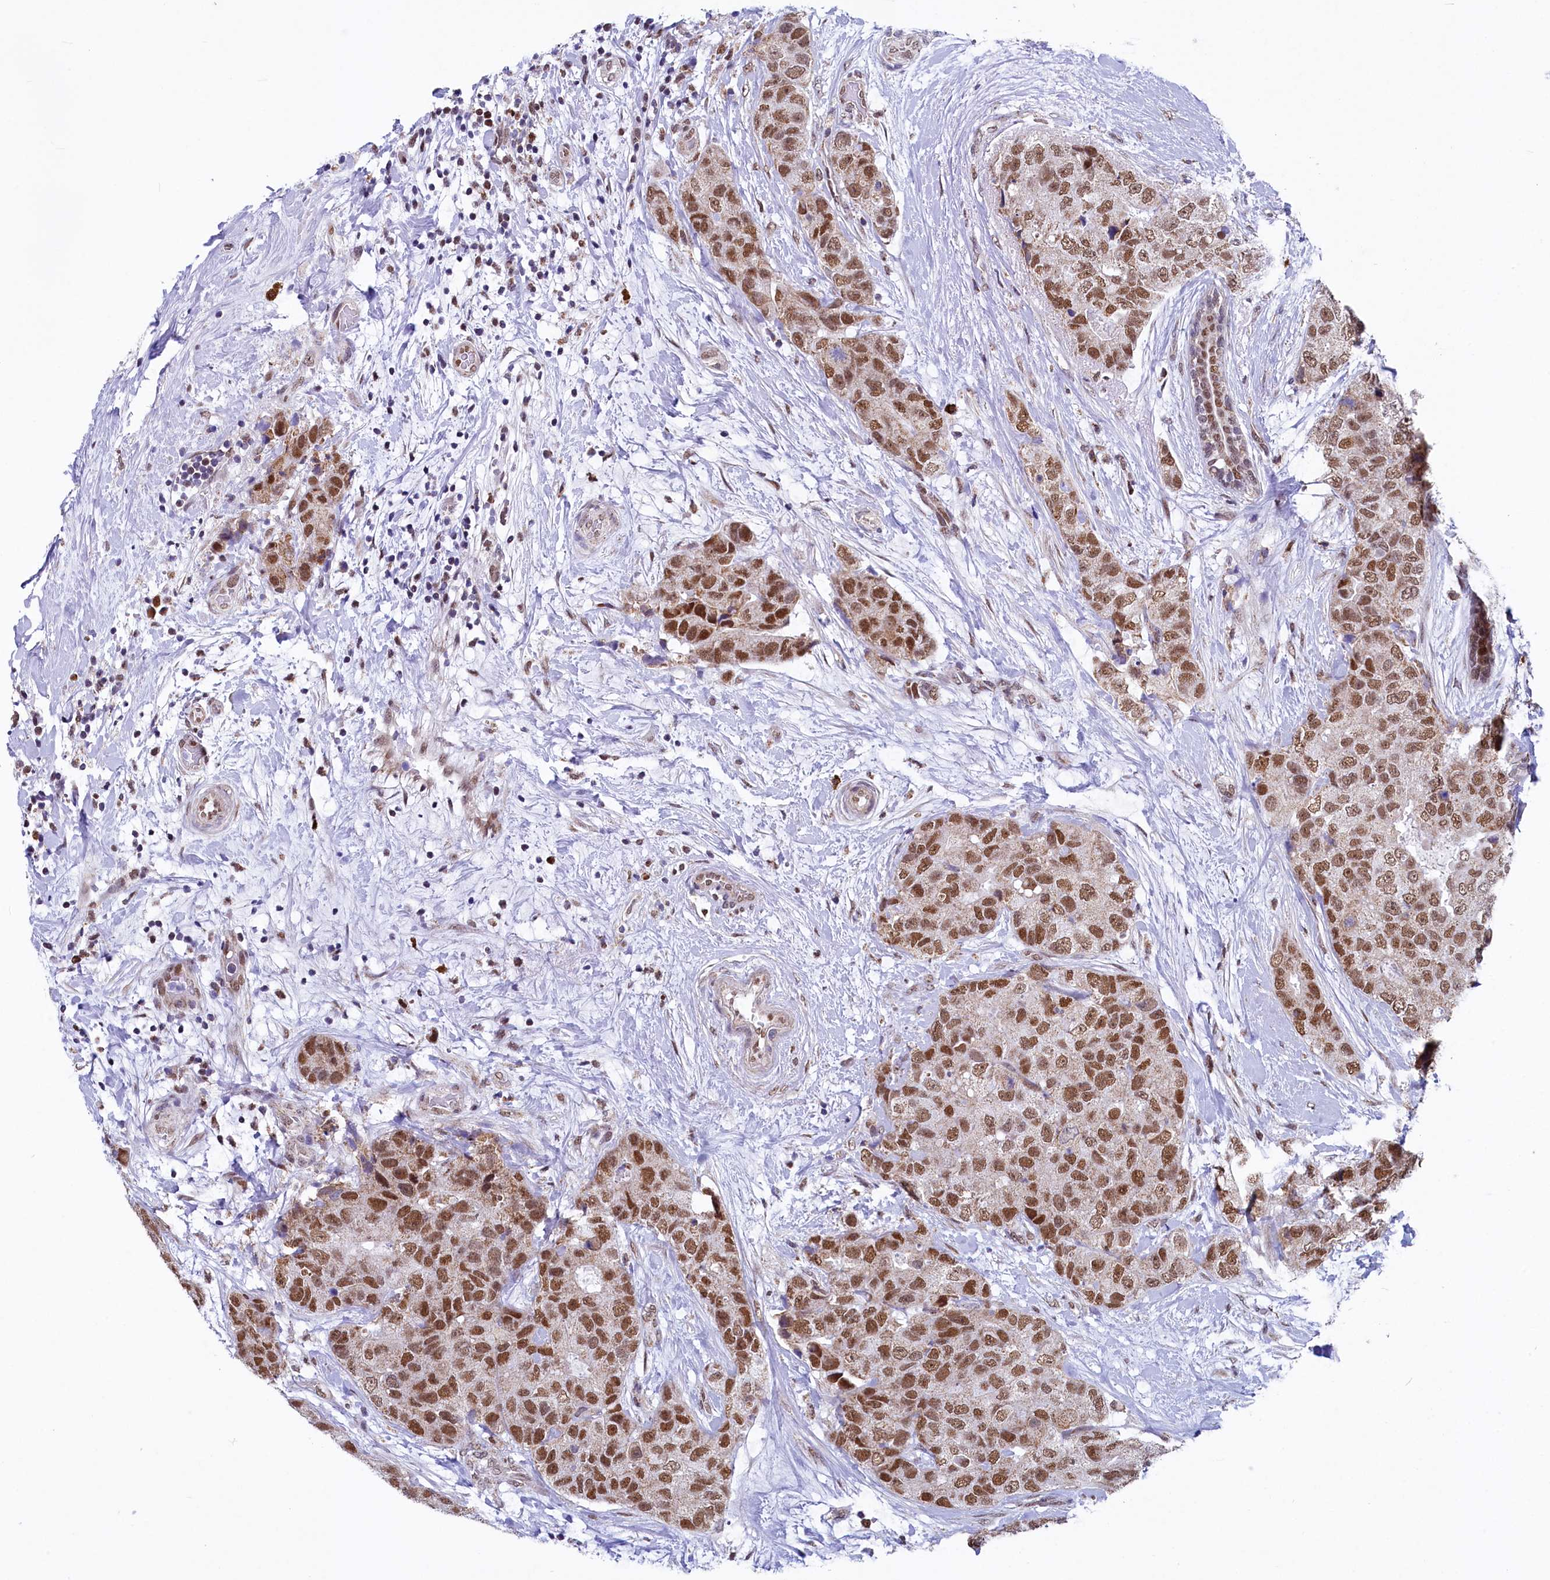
{"staining": {"intensity": "moderate", "quantity": ">75%", "location": "cytoplasmic/membranous,nuclear"}, "tissue": "breast cancer", "cell_type": "Tumor cells", "image_type": "cancer", "snomed": [{"axis": "morphology", "description": "Duct carcinoma"}, {"axis": "topography", "description": "Breast"}], "caption": "Brown immunohistochemical staining in human breast cancer (intraductal carcinoma) demonstrates moderate cytoplasmic/membranous and nuclear positivity in approximately >75% of tumor cells.", "gene": "MORN3", "patient": {"sex": "female", "age": 62}}